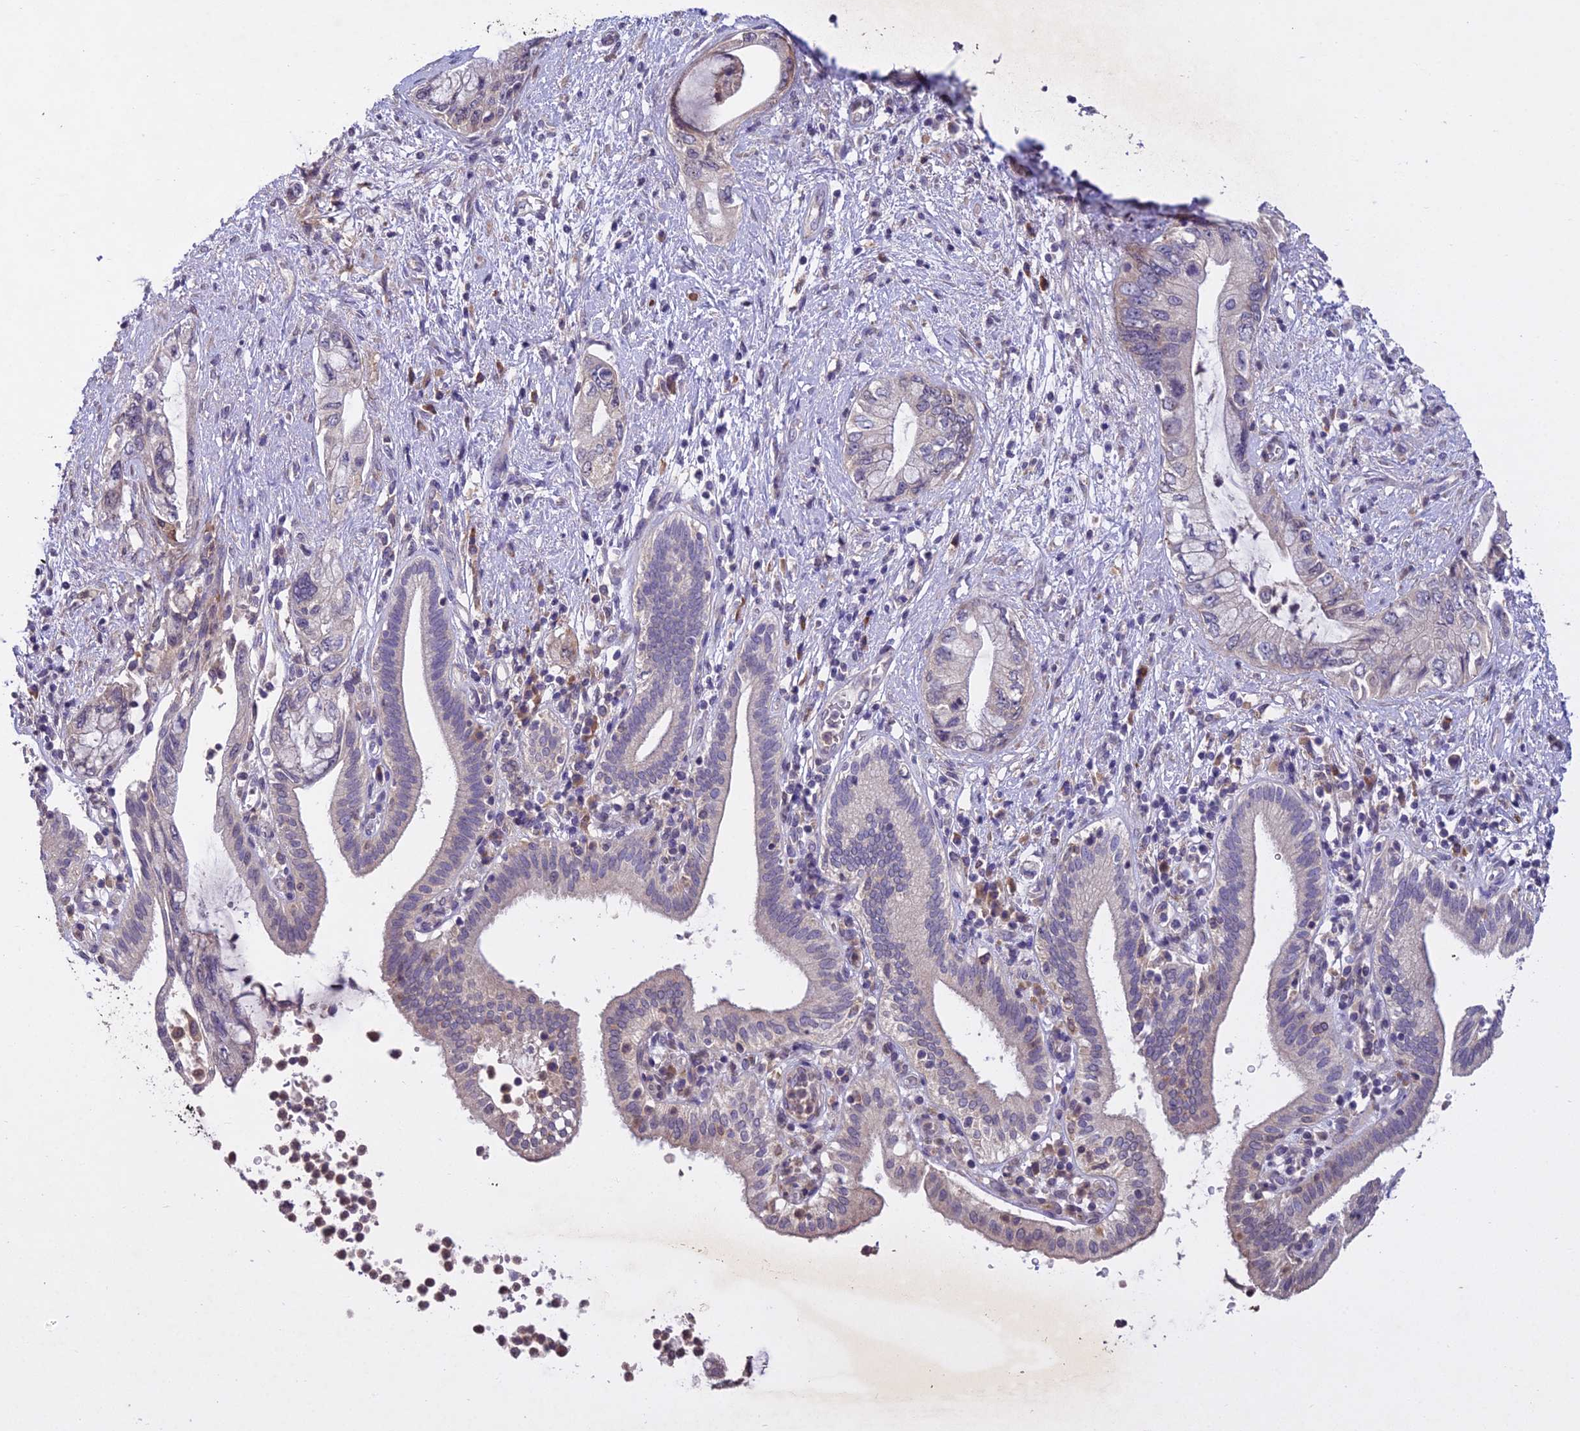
{"staining": {"intensity": "negative", "quantity": "none", "location": "none"}, "tissue": "pancreatic cancer", "cell_type": "Tumor cells", "image_type": "cancer", "snomed": [{"axis": "morphology", "description": "Adenocarcinoma, NOS"}, {"axis": "topography", "description": "Pancreas"}], "caption": "DAB (3,3'-diaminobenzidine) immunohistochemical staining of human pancreatic cancer shows no significant positivity in tumor cells.", "gene": "CENPL", "patient": {"sex": "female", "age": 73}}